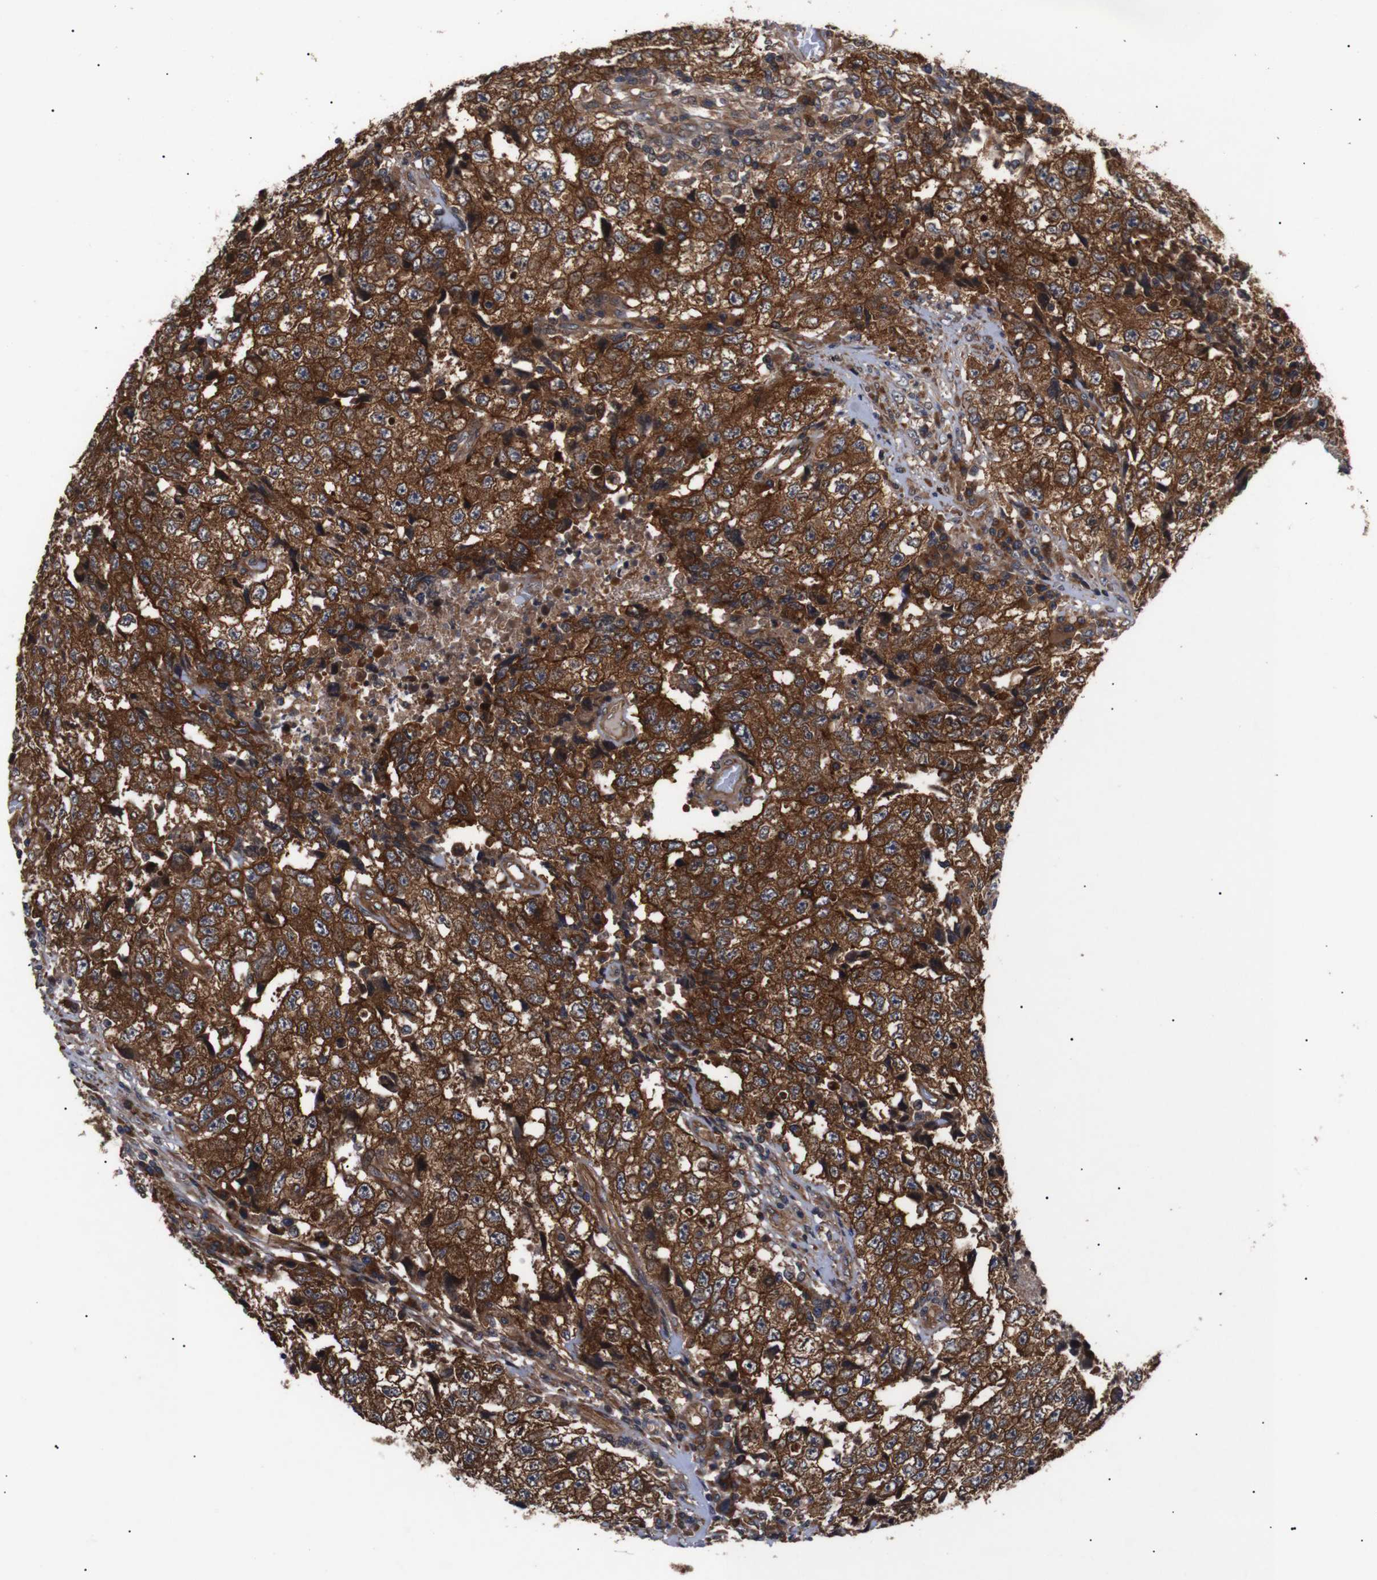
{"staining": {"intensity": "strong", "quantity": ">75%", "location": "cytoplasmic/membranous"}, "tissue": "testis cancer", "cell_type": "Tumor cells", "image_type": "cancer", "snomed": [{"axis": "morphology", "description": "Necrosis, NOS"}, {"axis": "morphology", "description": "Carcinoma, Embryonal, NOS"}, {"axis": "topography", "description": "Testis"}], "caption": "A high-resolution image shows immunohistochemistry (IHC) staining of testis embryonal carcinoma, which displays strong cytoplasmic/membranous positivity in approximately >75% of tumor cells. Ihc stains the protein of interest in brown and the nuclei are stained blue.", "gene": "PAWR", "patient": {"sex": "male", "age": 19}}